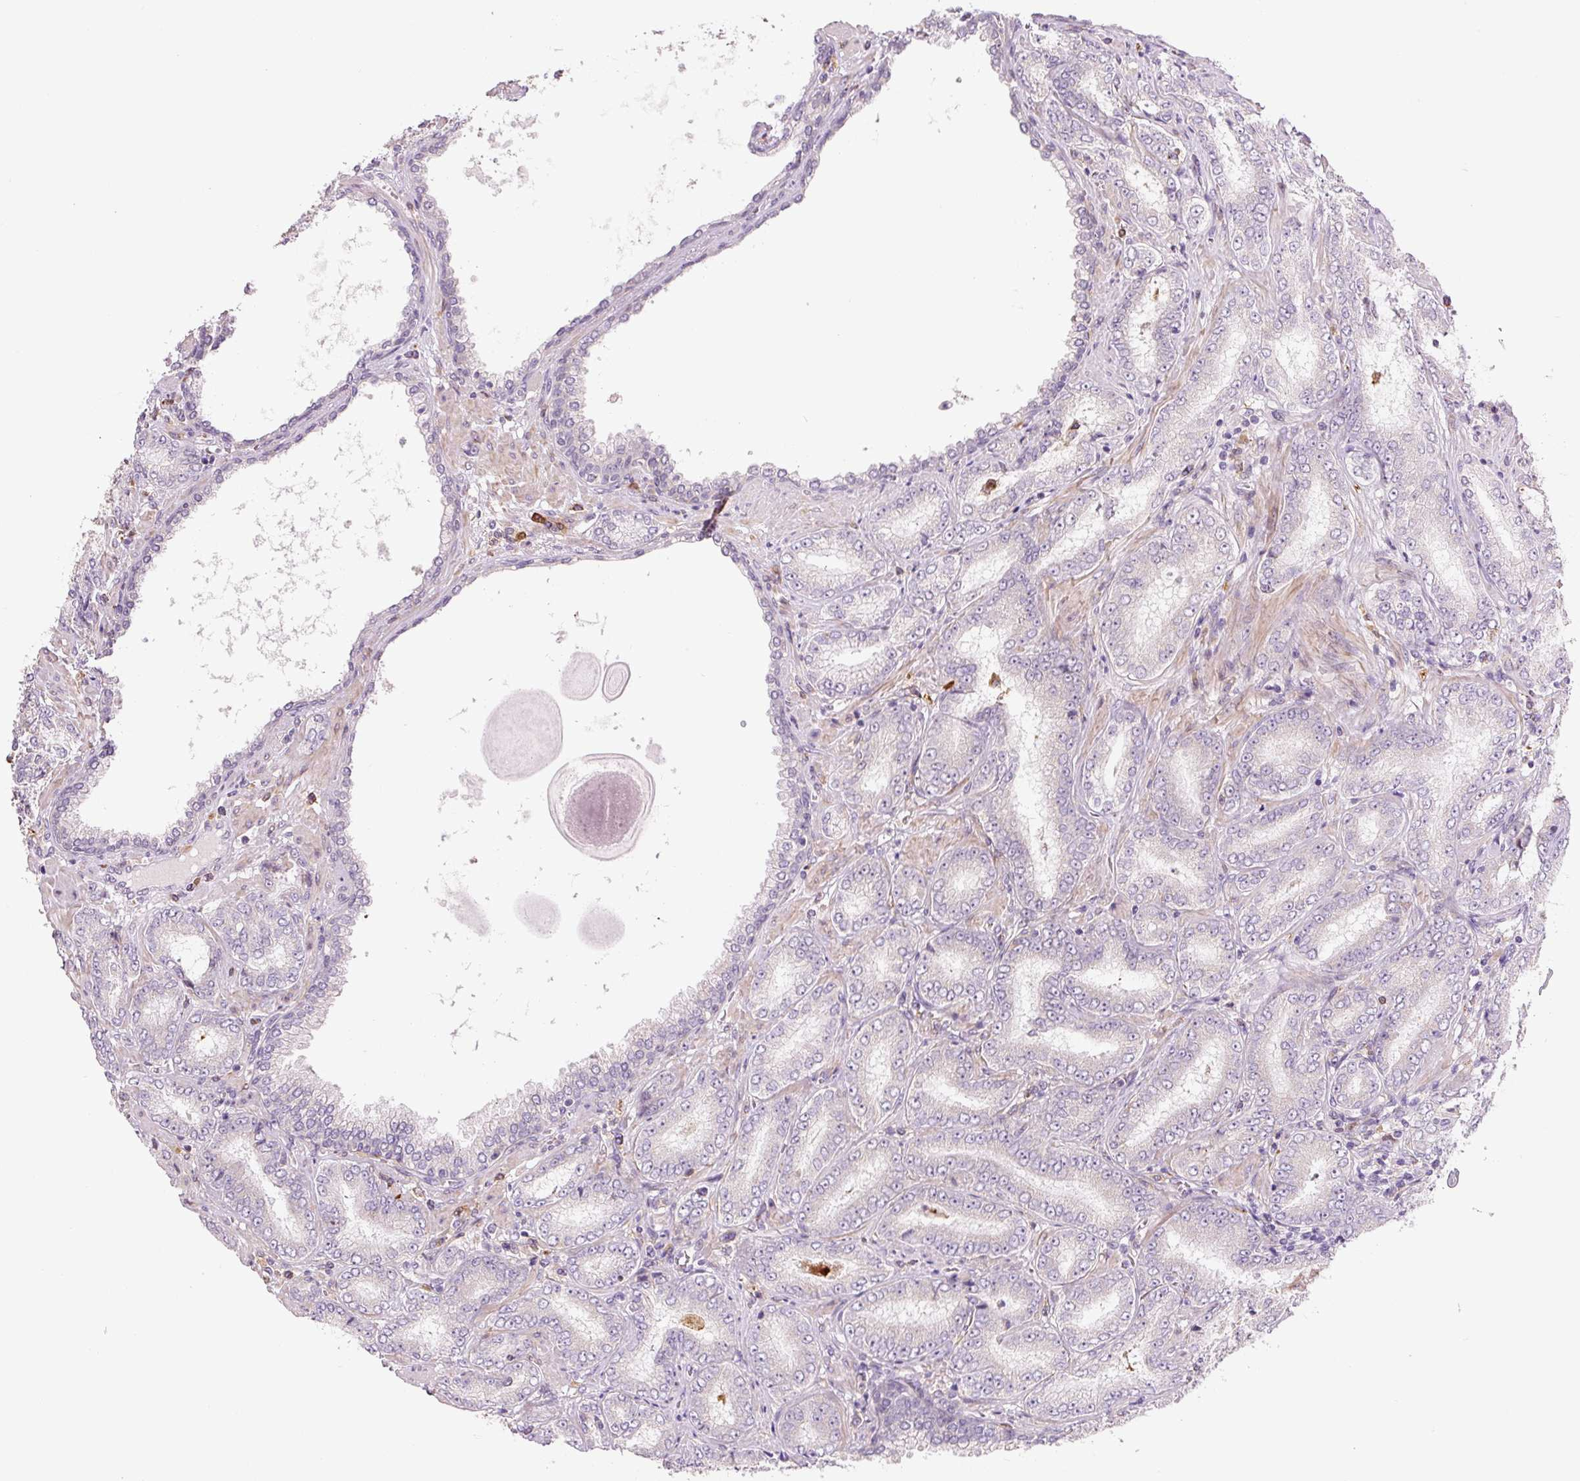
{"staining": {"intensity": "negative", "quantity": "none", "location": "none"}, "tissue": "prostate cancer", "cell_type": "Tumor cells", "image_type": "cancer", "snomed": [{"axis": "morphology", "description": "Adenocarcinoma, High grade"}, {"axis": "topography", "description": "Prostate"}], "caption": "An image of human prostate cancer is negative for staining in tumor cells.", "gene": "FUT10", "patient": {"sex": "male", "age": 72}}